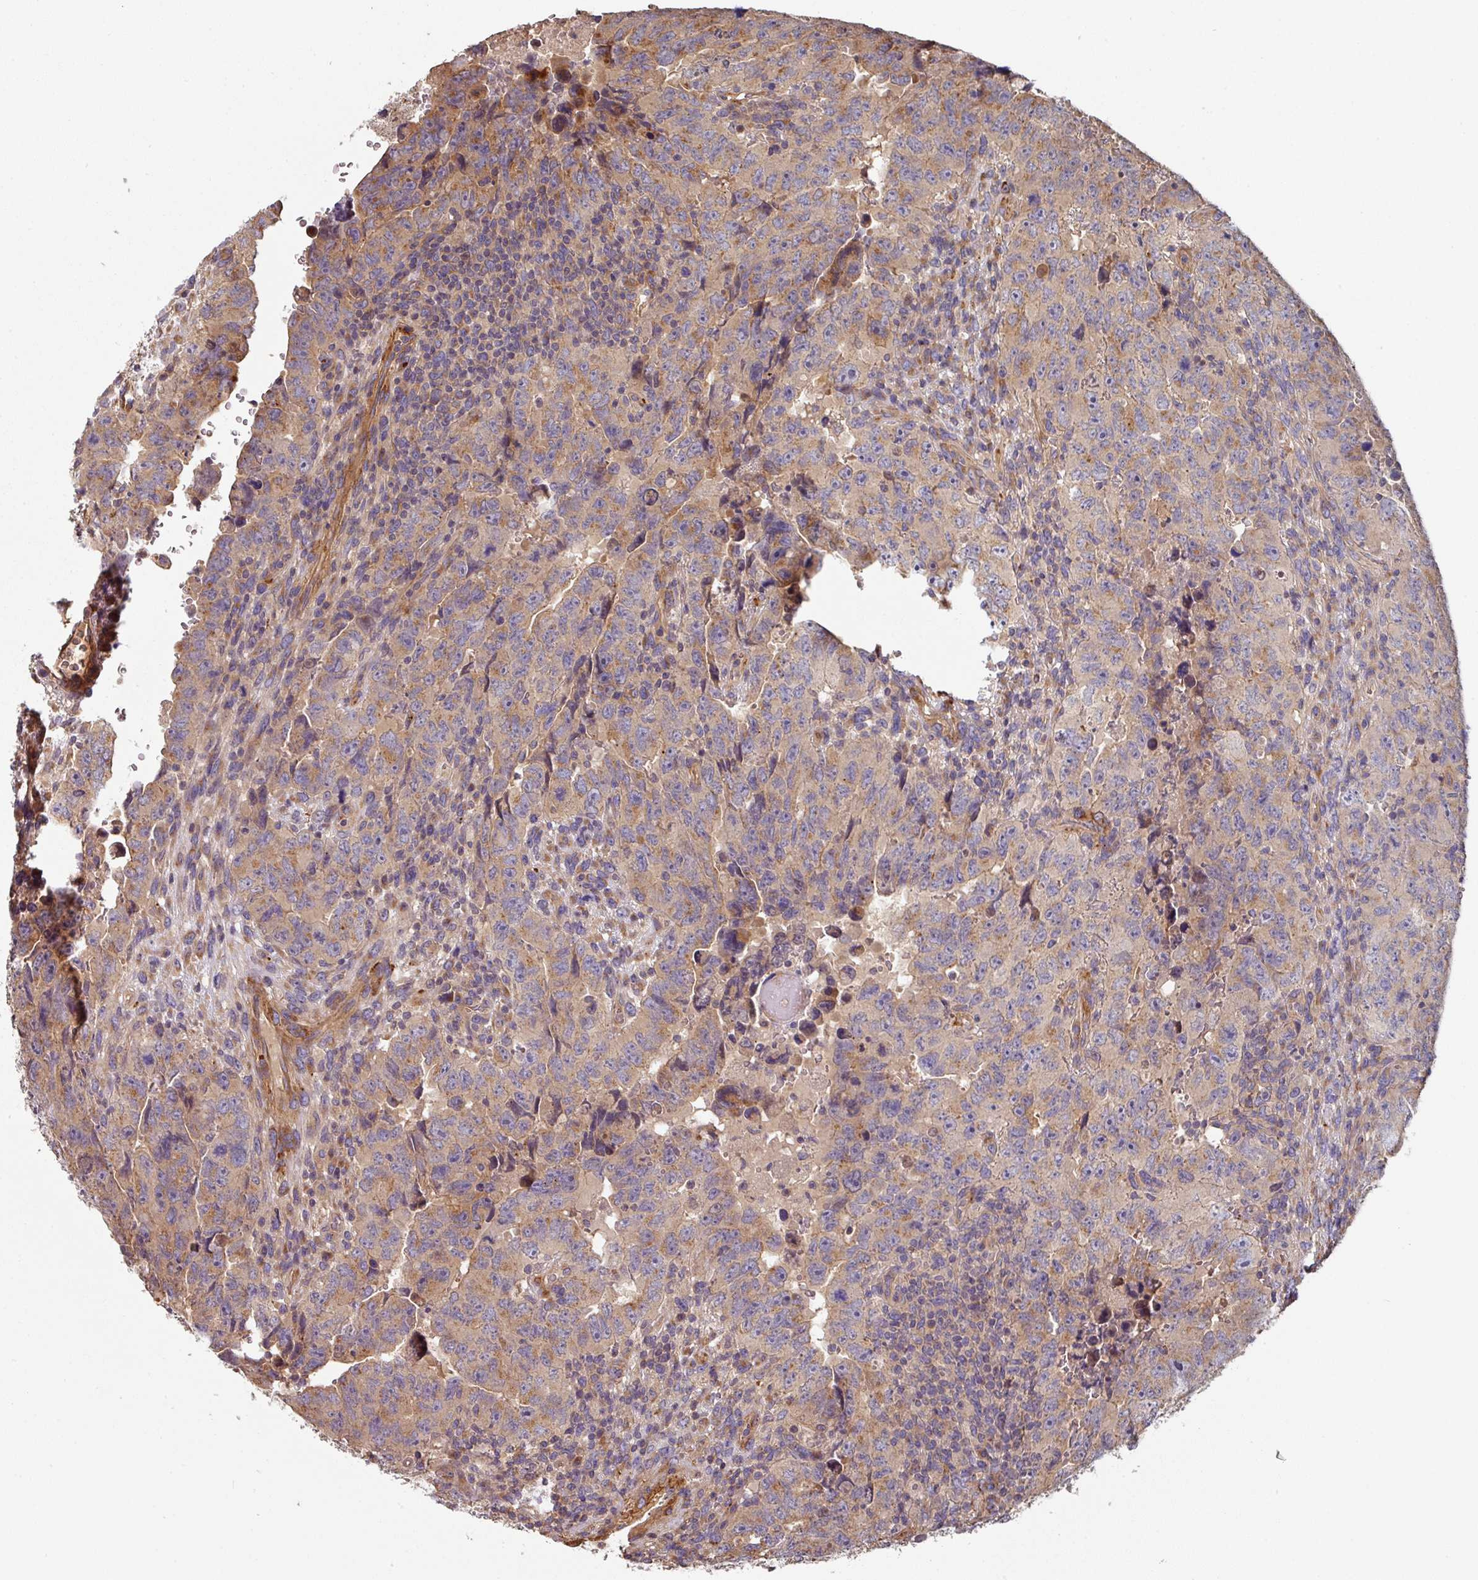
{"staining": {"intensity": "moderate", "quantity": "25%-75%", "location": "cytoplasmic/membranous"}, "tissue": "testis cancer", "cell_type": "Tumor cells", "image_type": "cancer", "snomed": [{"axis": "morphology", "description": "Carcinoma, Embryonal, NOS"}, {"axis": "topography", "description": "Testis"}], "caption": "Moderate cytoplasmic/membranous staining for a protein is present in approximately 25%-75% of tumor cells of testis embryonal carcinoma using immunohistochemistry.", "gene": "SIK1", "patient": {"sex": "male", "age": 24}}